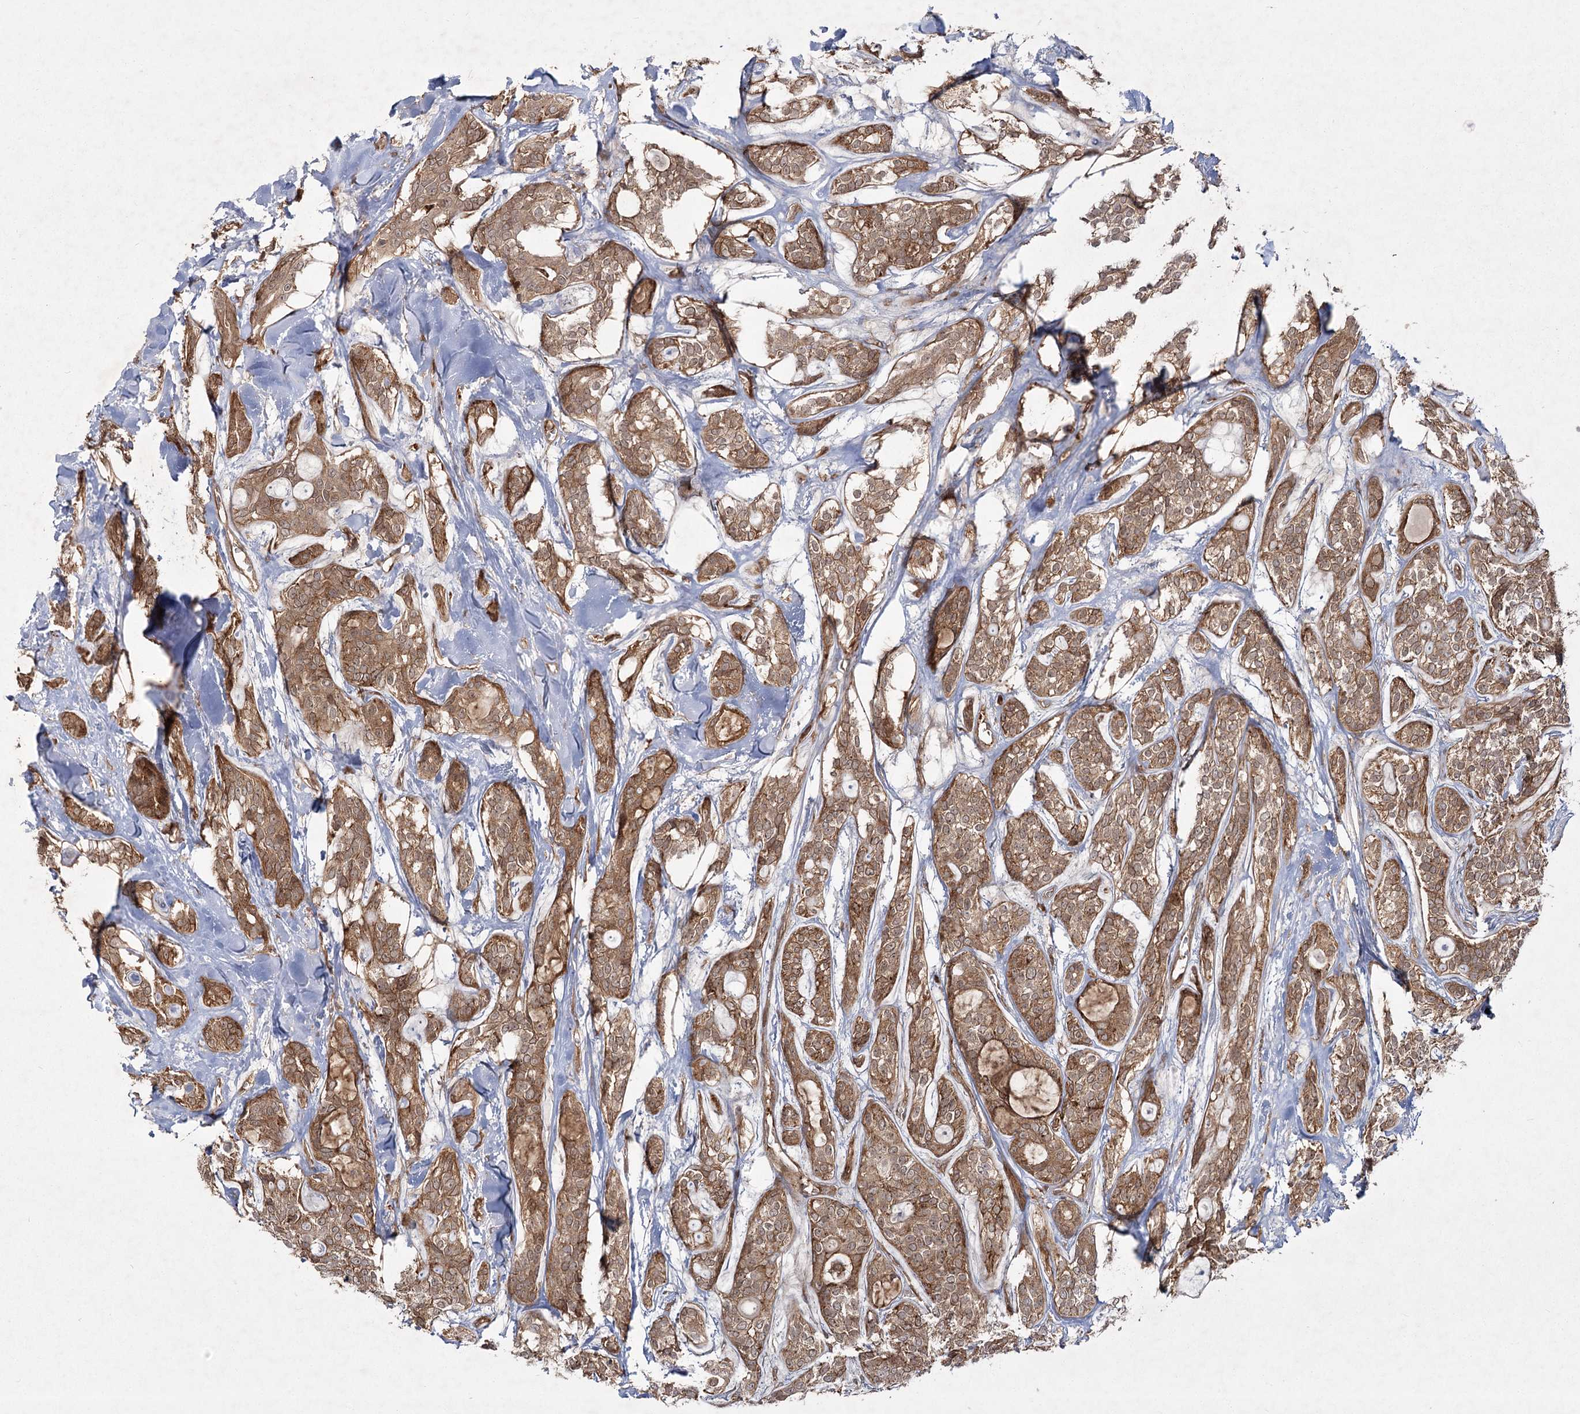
{"staining": {"intensity": "moderate", "quantity": ">75%", "location": "cytoplasmic/membranous"}, "tissue": "head and neck cancer", "cell_type": "Tumor cells", "image_type": "cancer", "snomed": [{"axis": "morphology", "description": "Adenocarcinoma, NOS"}, {"axis": "topography", "description": "Head-Neck"}], "caption": "A micrograph of human adenocarcinoma (head and neck) stained for a protein demonstrates moderate cytoplasmic/membranous brown staining in tumor cells.", "gene": "MDFIC", "patient": {"sex": "male", "age": 66}}